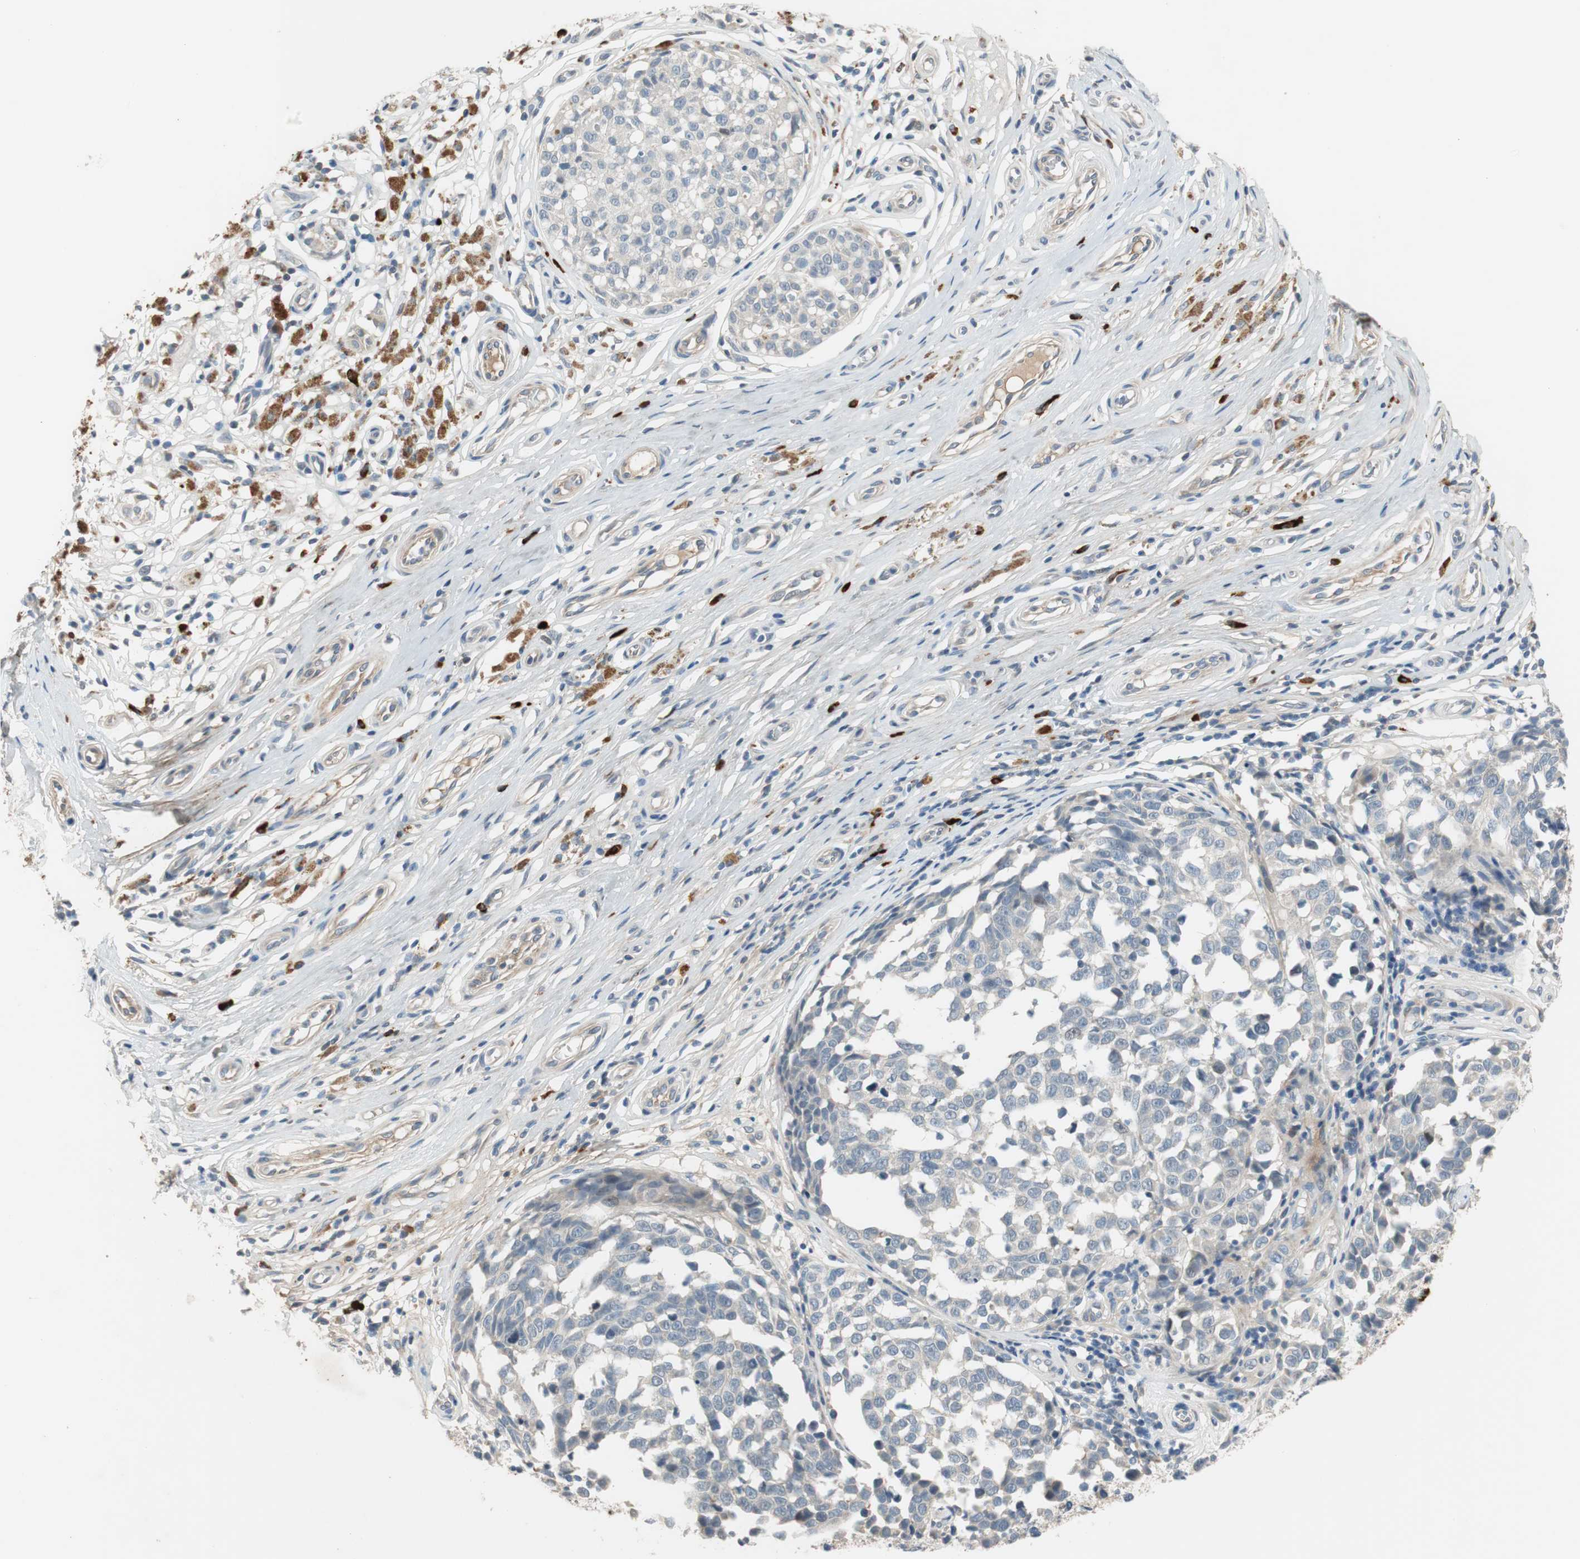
{"staining": {"intensity": "negative", "quantity": "none", "location": "none"}, "tissue": "melanoma", "cell_type": "Tumor cells", "image_type": "cancer", "snomed": [{"axis": "morphology", "description": "Malignant melanoma, NOS"}, {"axis": "topography", "description": "Skin"}], "caption": "A high-resolution image shows immunohistochemistry staining of malignant melanoma, which demonstrates no significant staining in tumor cells. Nuclei are stained in blue.", "gene": "COL12A1", "patient": {"sex": "female", "age": 64}}